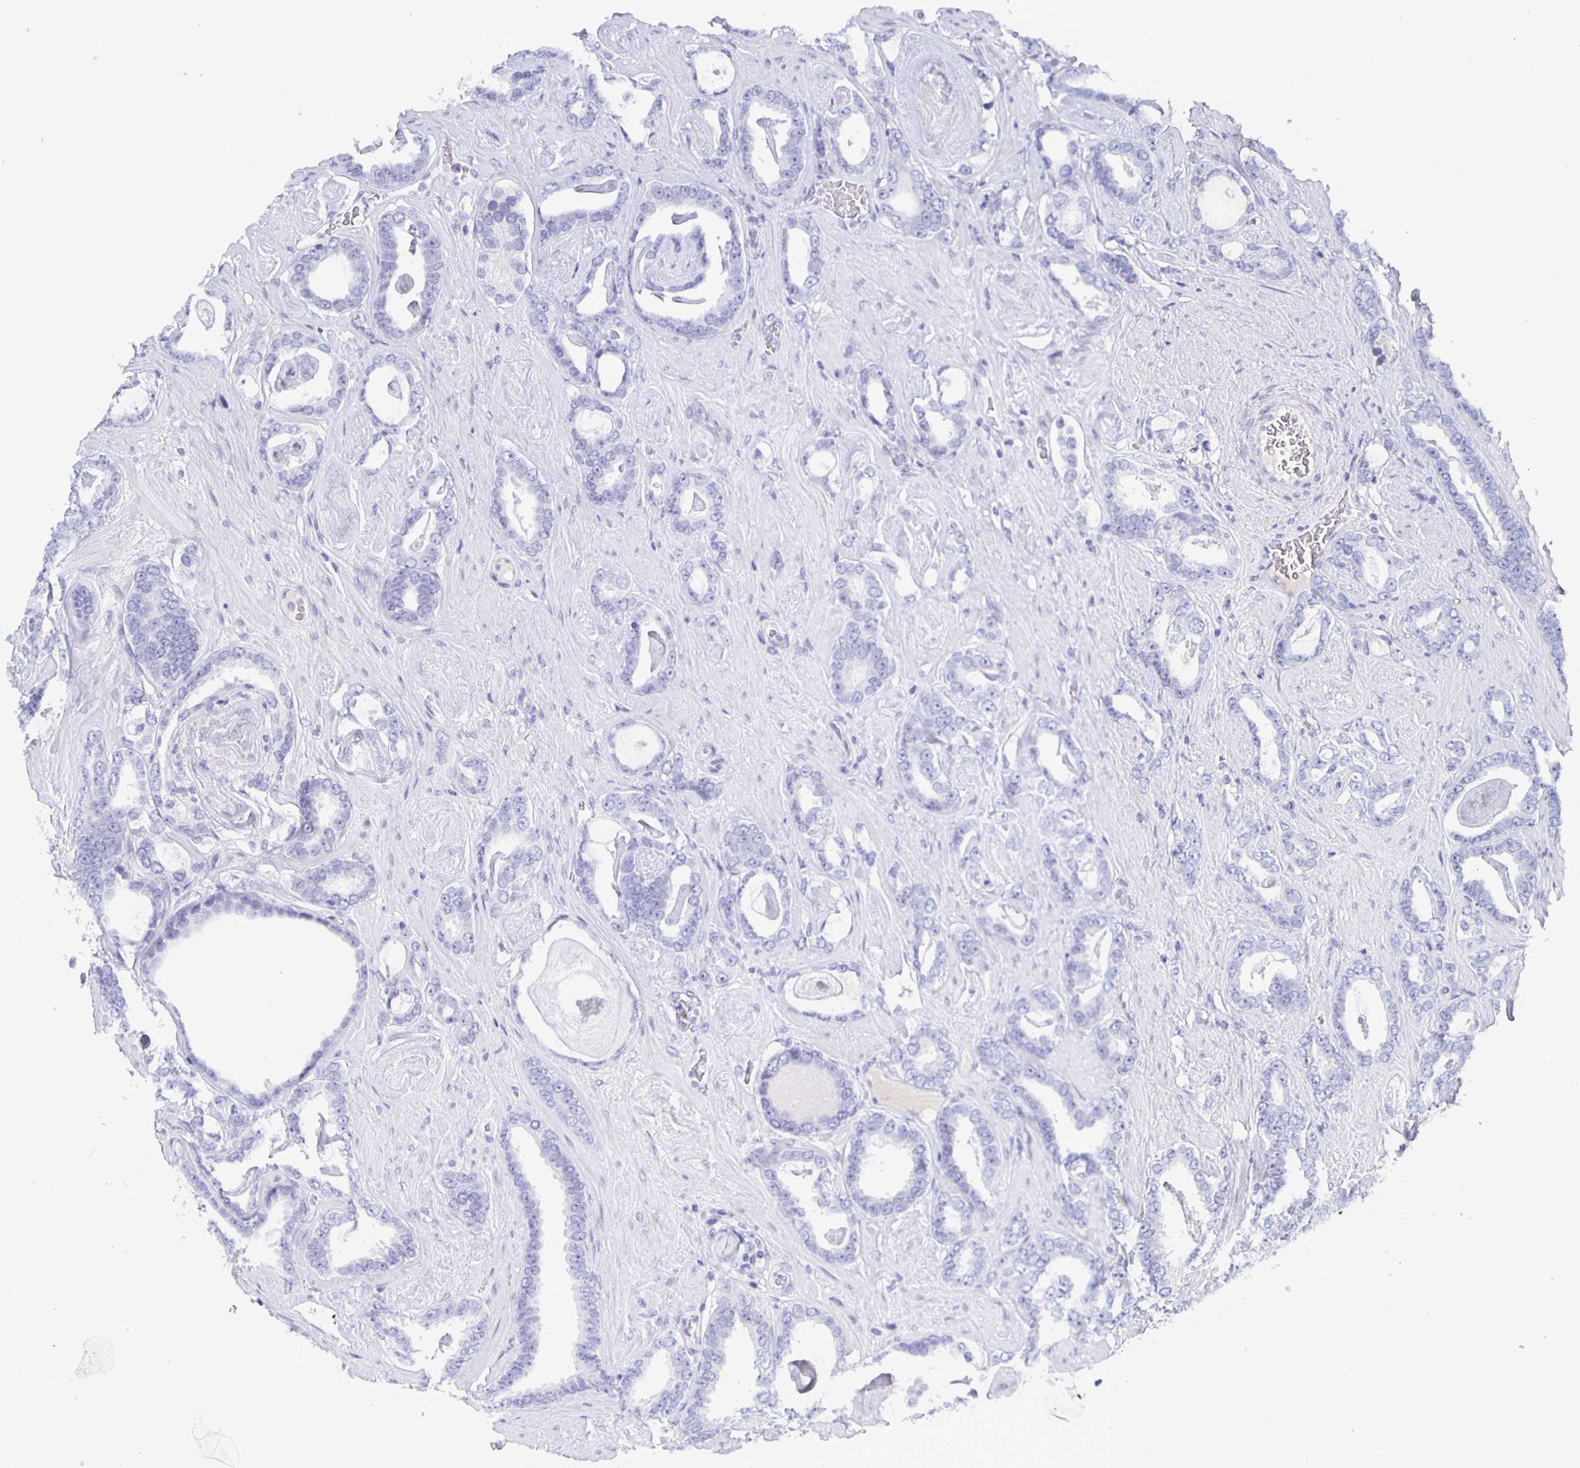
{"staining": {"intensity": "negative", "quantity": "none", "location": "none"}, "tissue": "prostate cancer", "cell_type": "Tumor cells", "image_type": "cancer", "snomed": [{"axis": "morphology", "description": "Adenocarcinoma, High grade"}, {"axis": "topography", "description": "Prostate"}], "caption": "Tumor cells are negative for protein expression in human adenocarcinoma (high-grade) (prostate).", "gene": "CCDC17", "patient": {"sex": "male", "age": 63}}